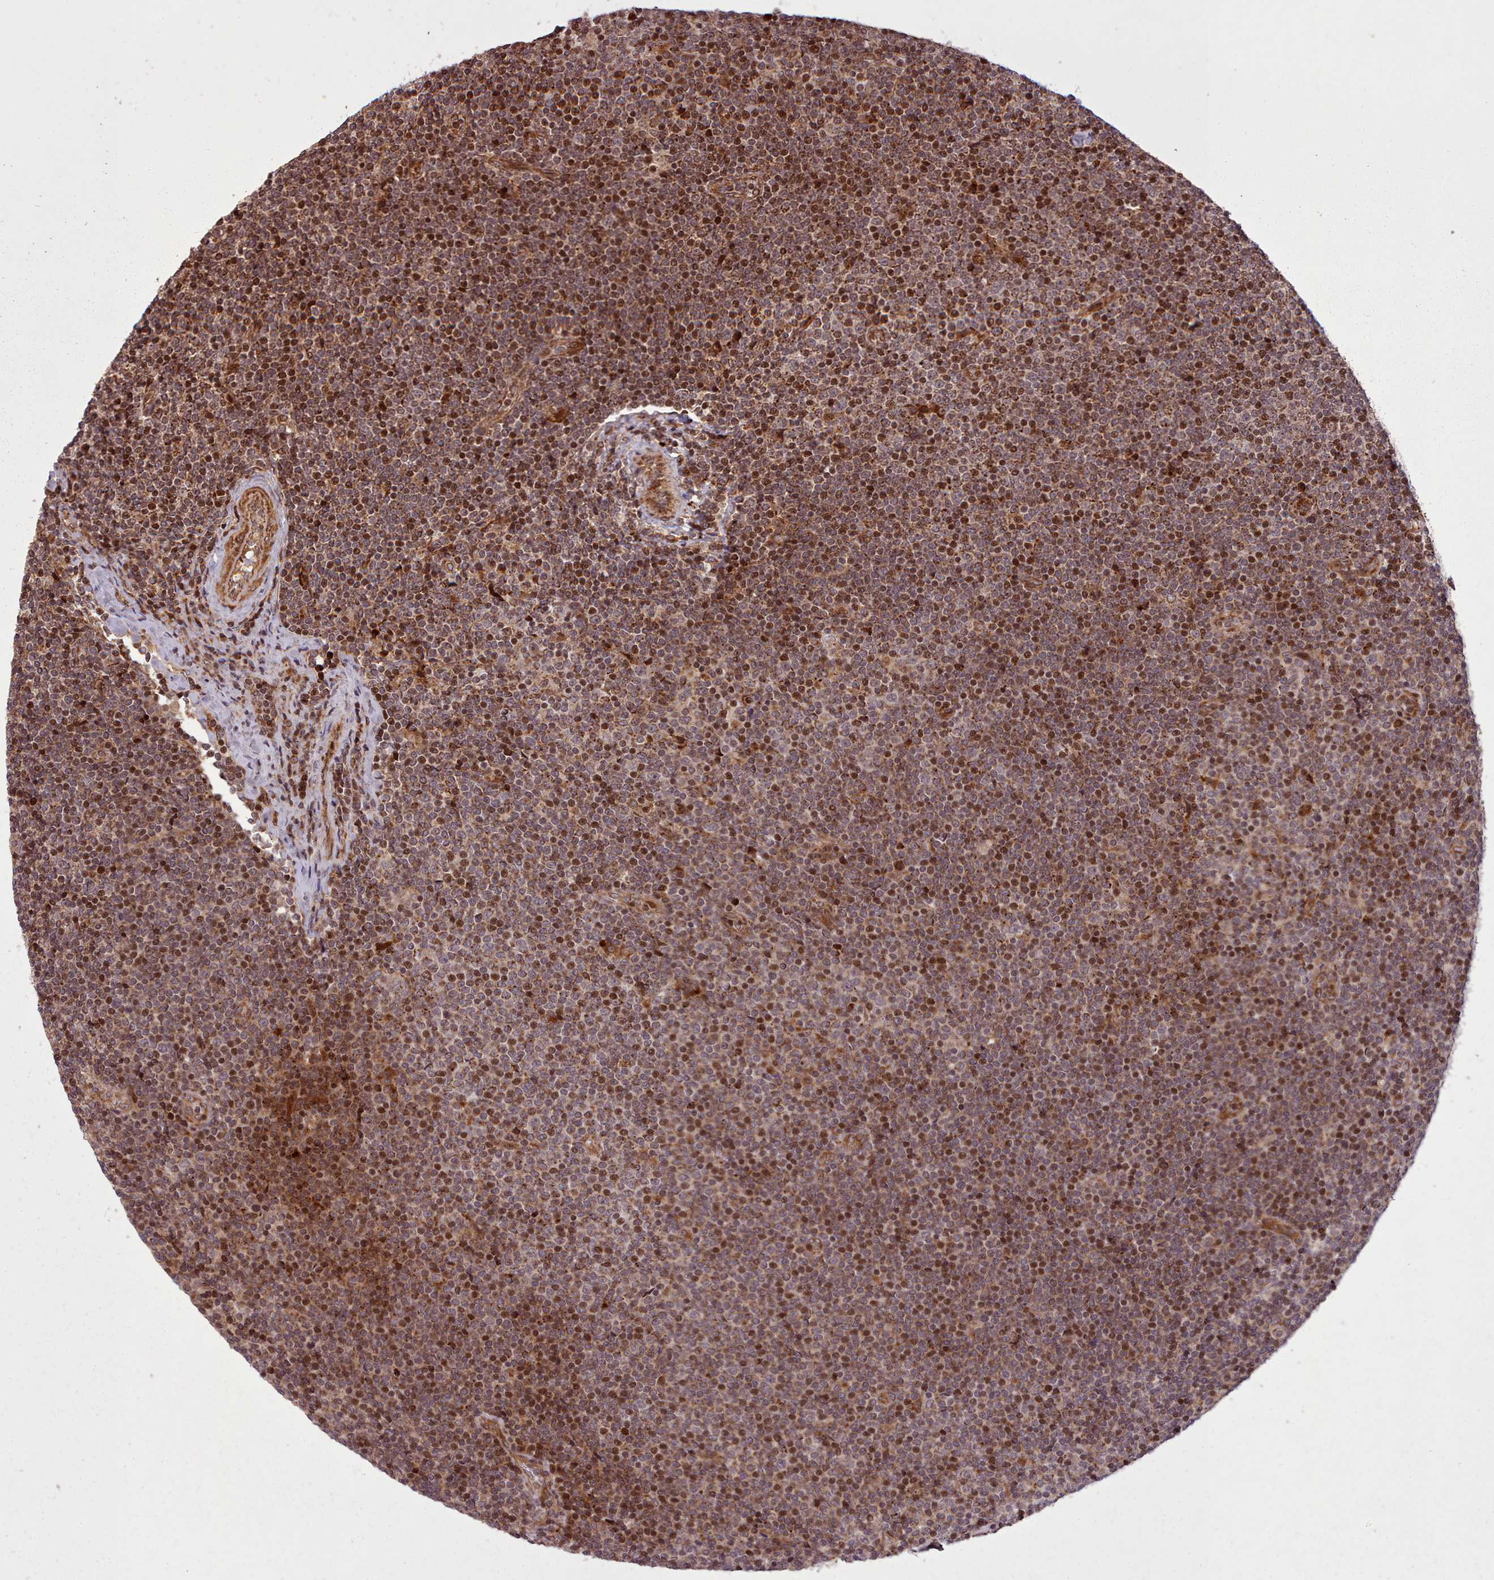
{"staining": {"intensity": "strong", "quantity": "25%-75%", "location": "cytoplasmic/membranous,nuclear"}, "tissue": "lymphoma", "cell_type": "Tumor cells", "image_type": "cancer", "snomed": [{"axis": "morphology", "description": "Malignant lymphoma, non-Hodgkin's type, Low grade"}, {"axis": "topography", "description": "Lymph node"}], "caption": "The micrograph displays a brown stain indicating the presence of a protein in the cytoplasmic/membranous and nuclear of tumor cells in lymphoma.", "gene": "NLRP7", "patient": {"sex": "male", "age": 48}}